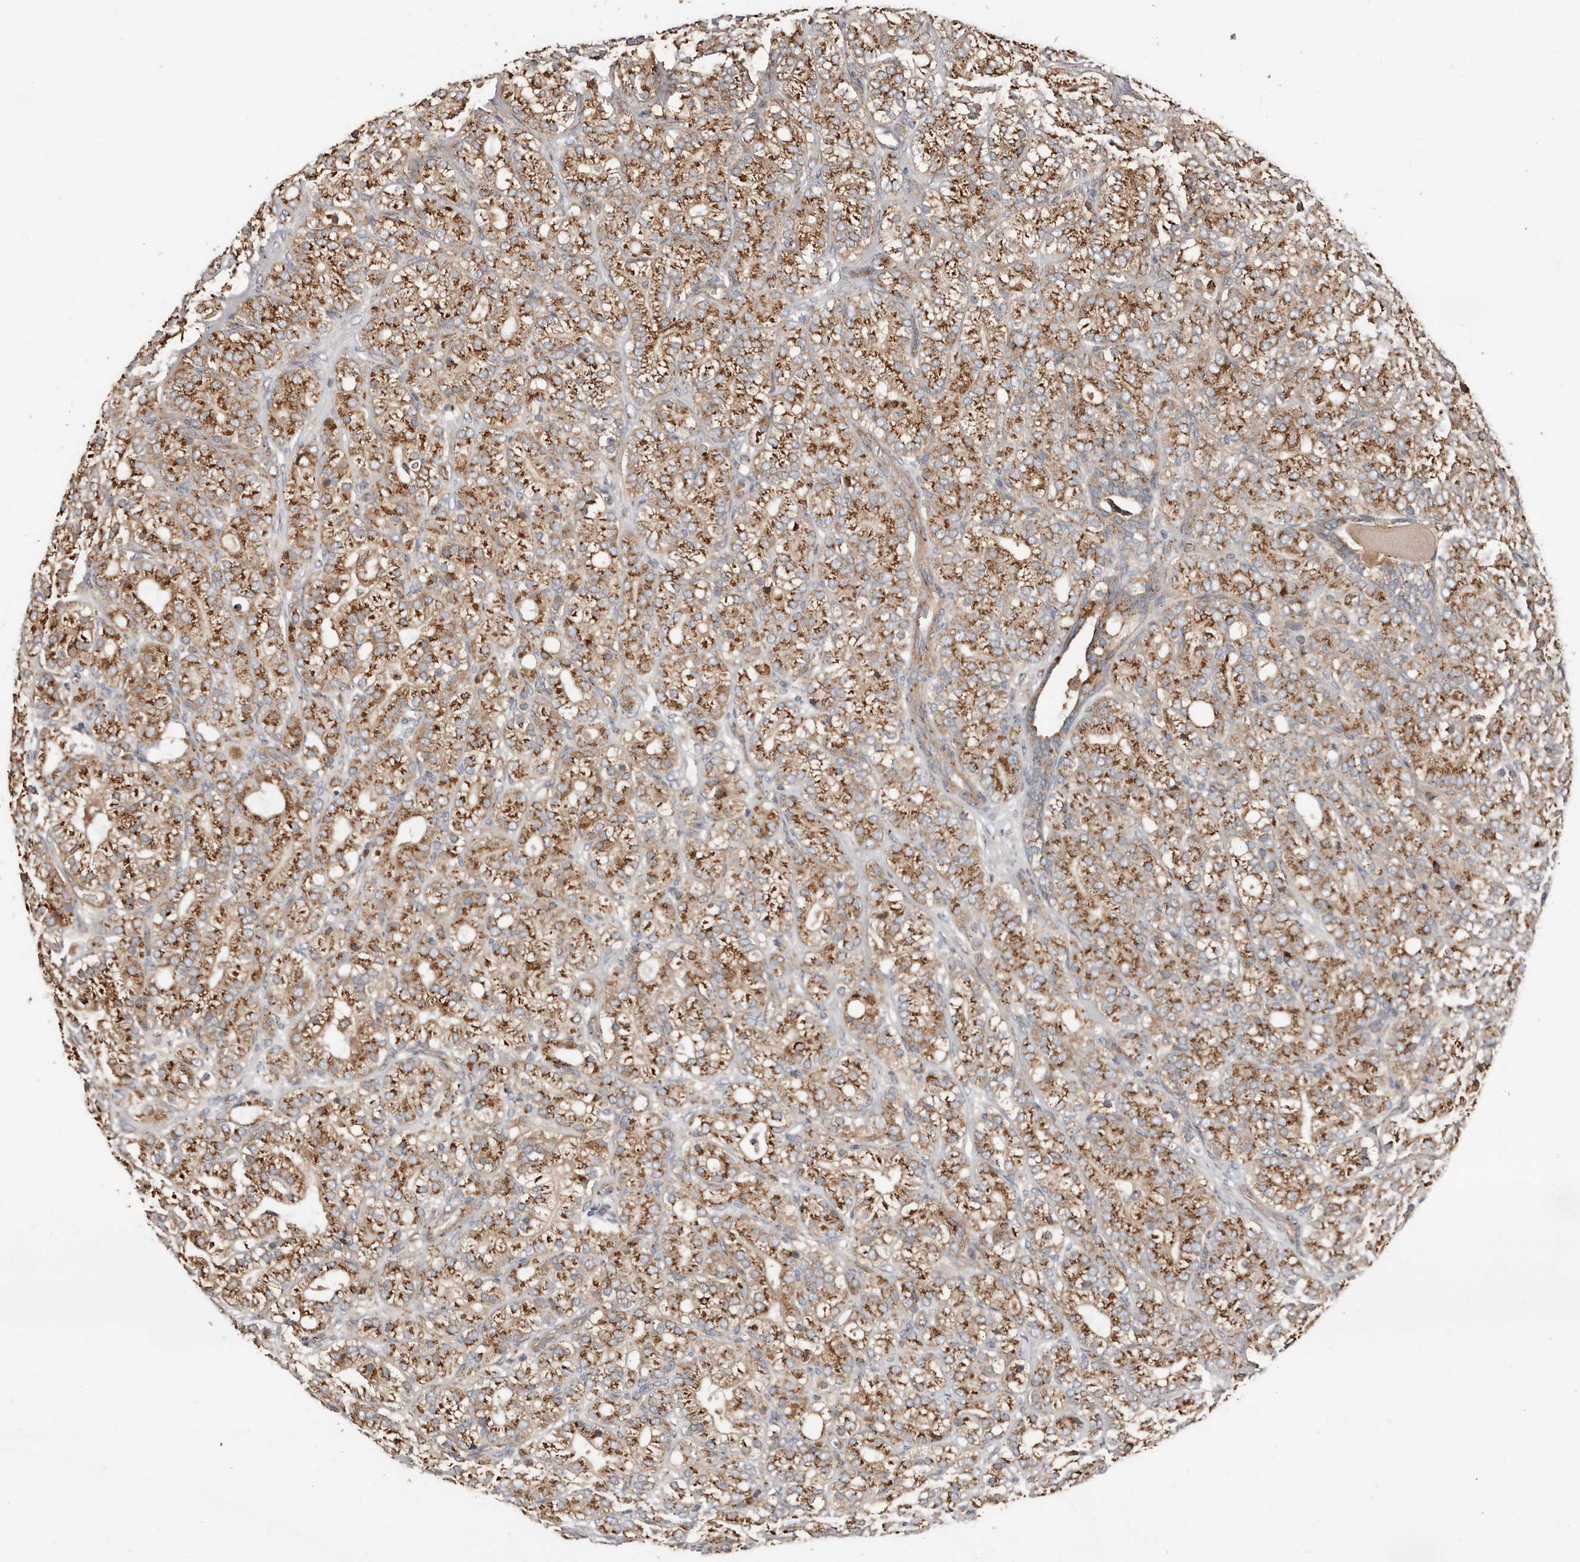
{"staining": {"intensity": "moderate", "quantity": ">75%", "location": "cytoplasmic/membranous"}, "tissue": "prostate cancer", "cell_type": "Tumor cells", "image_type": "cancer", "snomed": [{"axis": "morphology", "description": "Adenocarcinoma, High grade"}, {"axis": "topography", "description": "Prostate"}], "caption": "Immunohistochemical staining of prostate adenocarcinoma (high-grade) shows medium levels of moderate cytoplasmic/membranous staining in about >75% of tumor cells.", "gene": "COG1", "patient": {"sex": "male", "age": 57}}